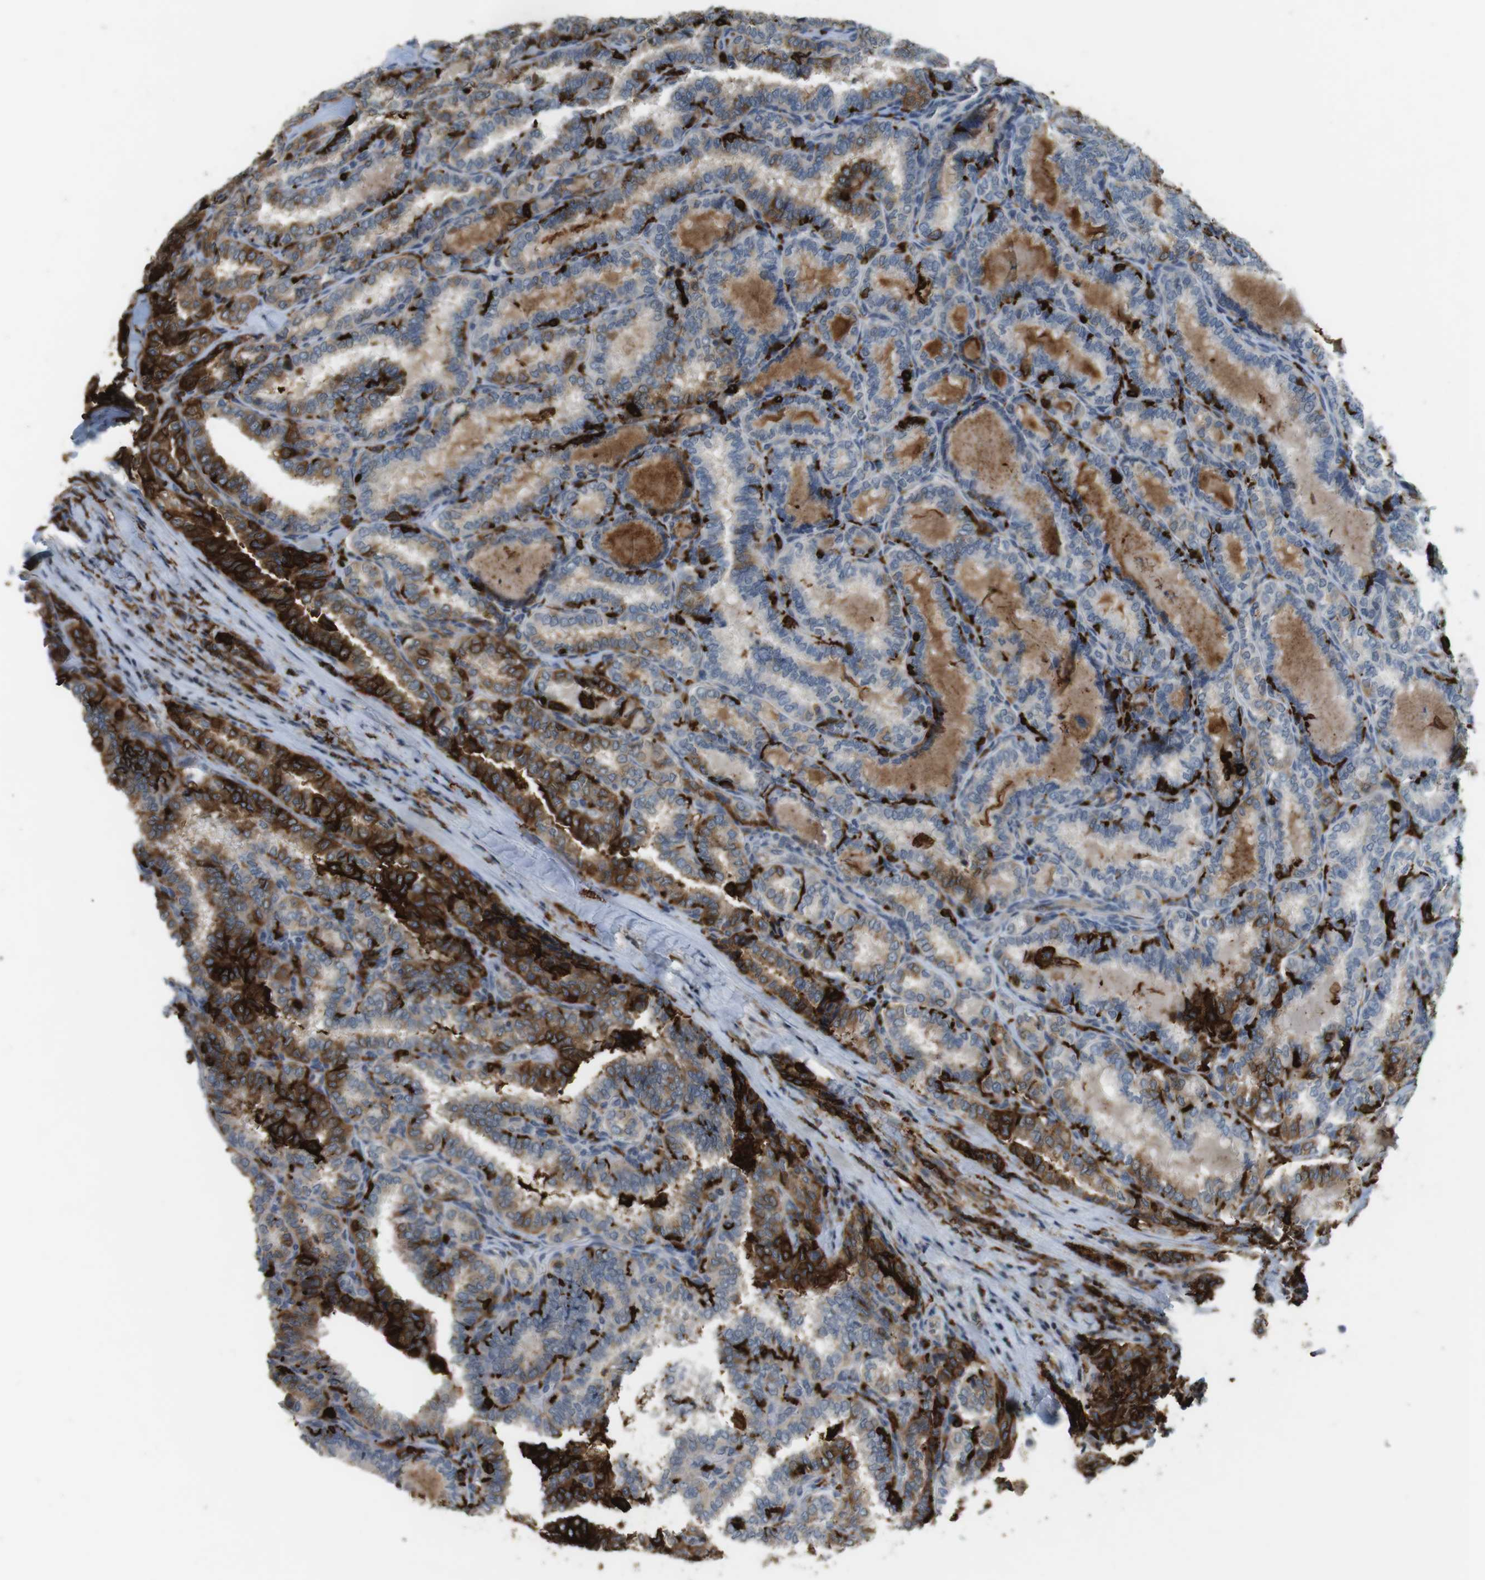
{"staining": {"intensity": "strong", "quantity": "<25%", "location": "cytoplasmic/membranous"}, "tissue": "thyroid cancer", "cell_type": "Tumor cells", "image_type": "cancer", "snomed": [{"axis": "morphology", "description": "Normal tissue, NOS"}, {"axis": "morphology", "description": "Papillary adenocarcinoma, NOS"}, {"axis": "topography", "description": "Thyroid gland"}], "caption": "A medium amount of strong cytoplasmic/membranous expression is seen in approximately <25% of tumor cells in thyroid papillary adenocarcinoma tissue. (DAB (3,3'-diaminobenzidine) = brown stain, brightfield microscopy at high magnification).", "gene": "HLA-DRA", "patient": {"sex": "female", "age": 30}}